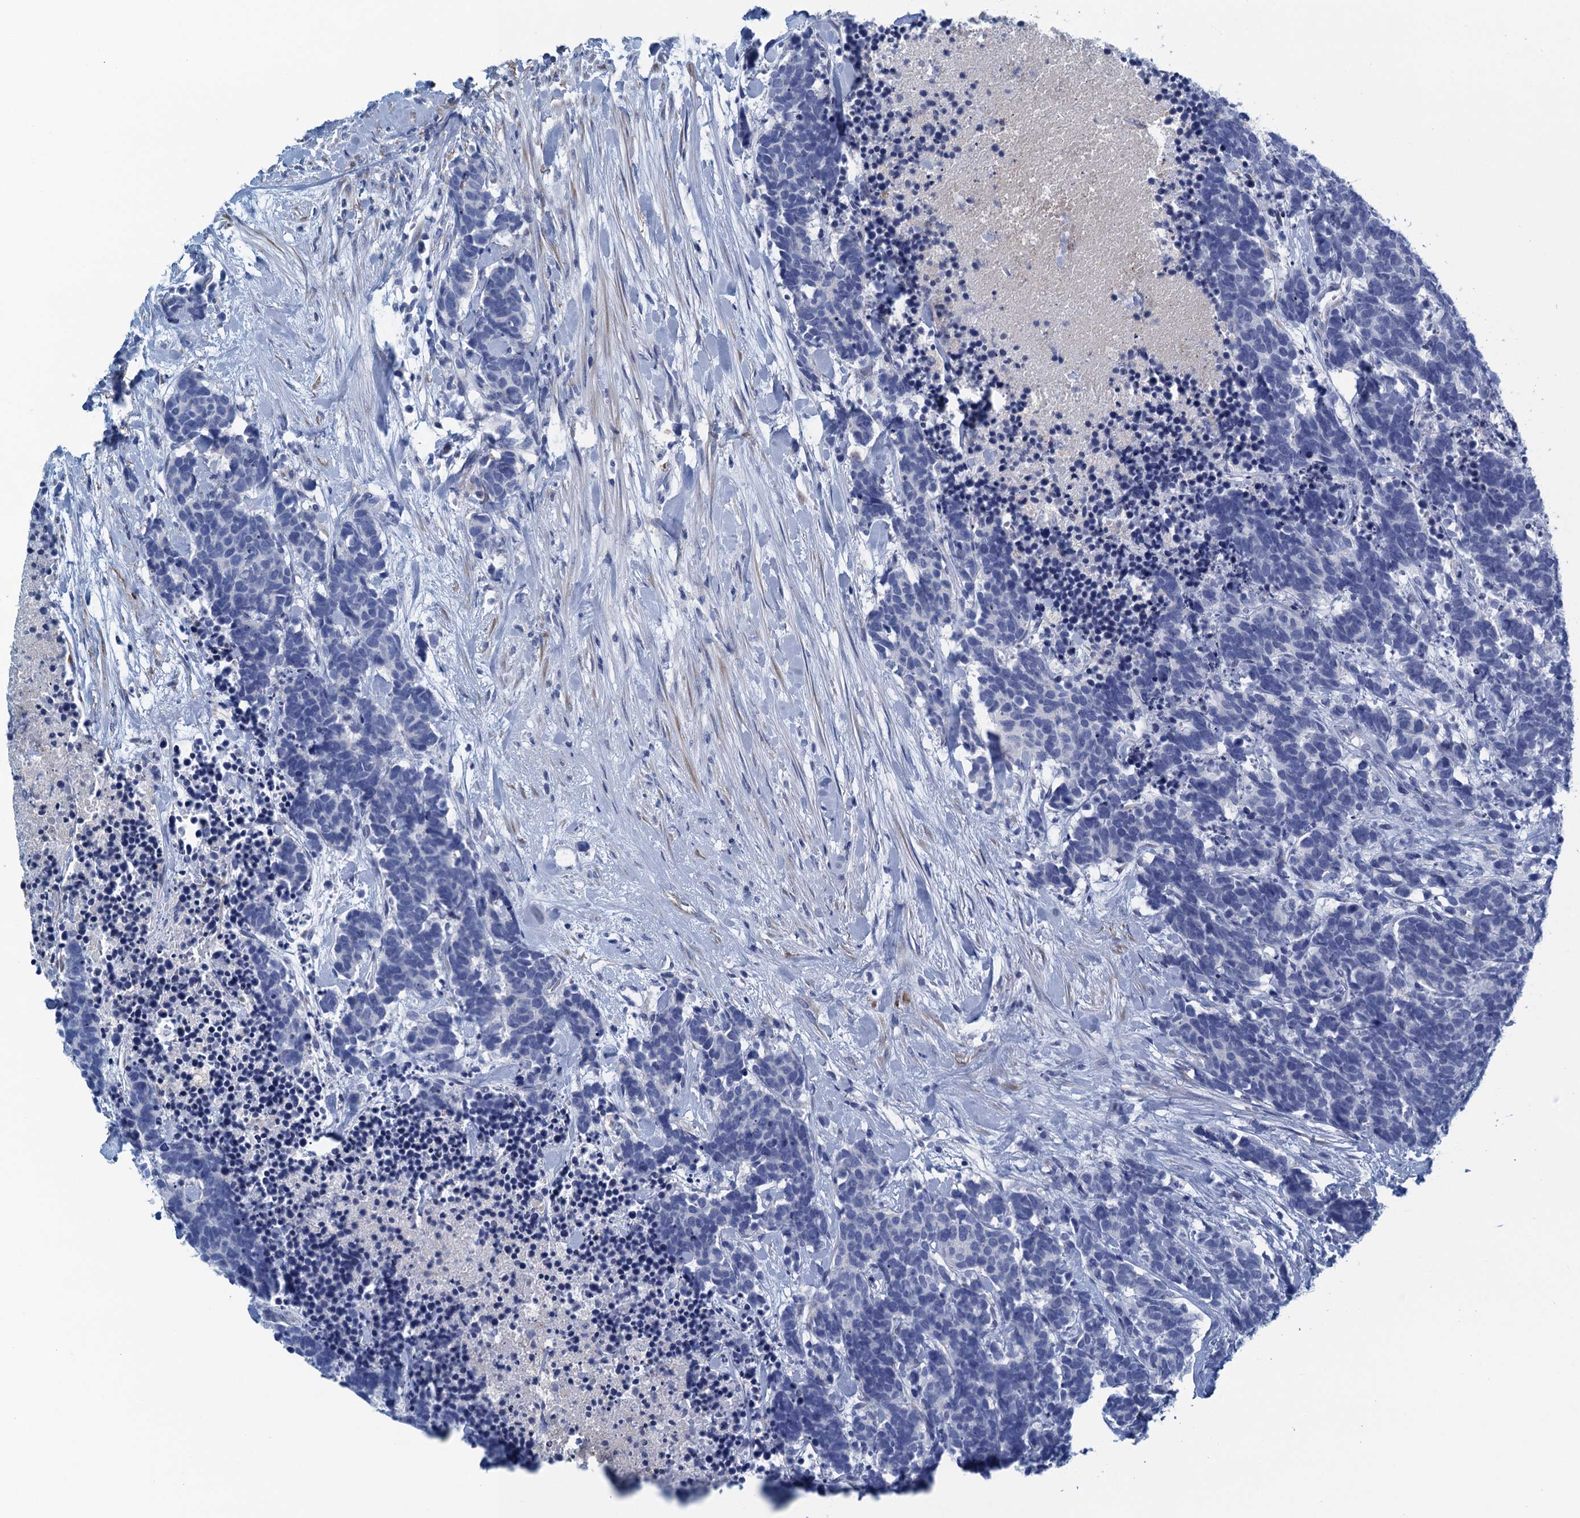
{"staining": {"intensity": "negative", "quantity": "none", "location": "none"}, "tissue": "carcinoid", "cell_type": "Tumor cells", "image_type": "cancer", "snomed": [{"axis": "morphology", "description": "Carcinoma, NOS"}, {"axis": "morphology", "description": "Carcinoid, malignant, NOS"}, {"axis": "topography", "description": "Prostate"}], "caption": "This is an immunohistochemistry (IHC) histopathology image of human malignant carcinoid. There is no staining in tumor cells.", "gene": "C10orf88", "patient": {"sex": "male", "age": 57}}